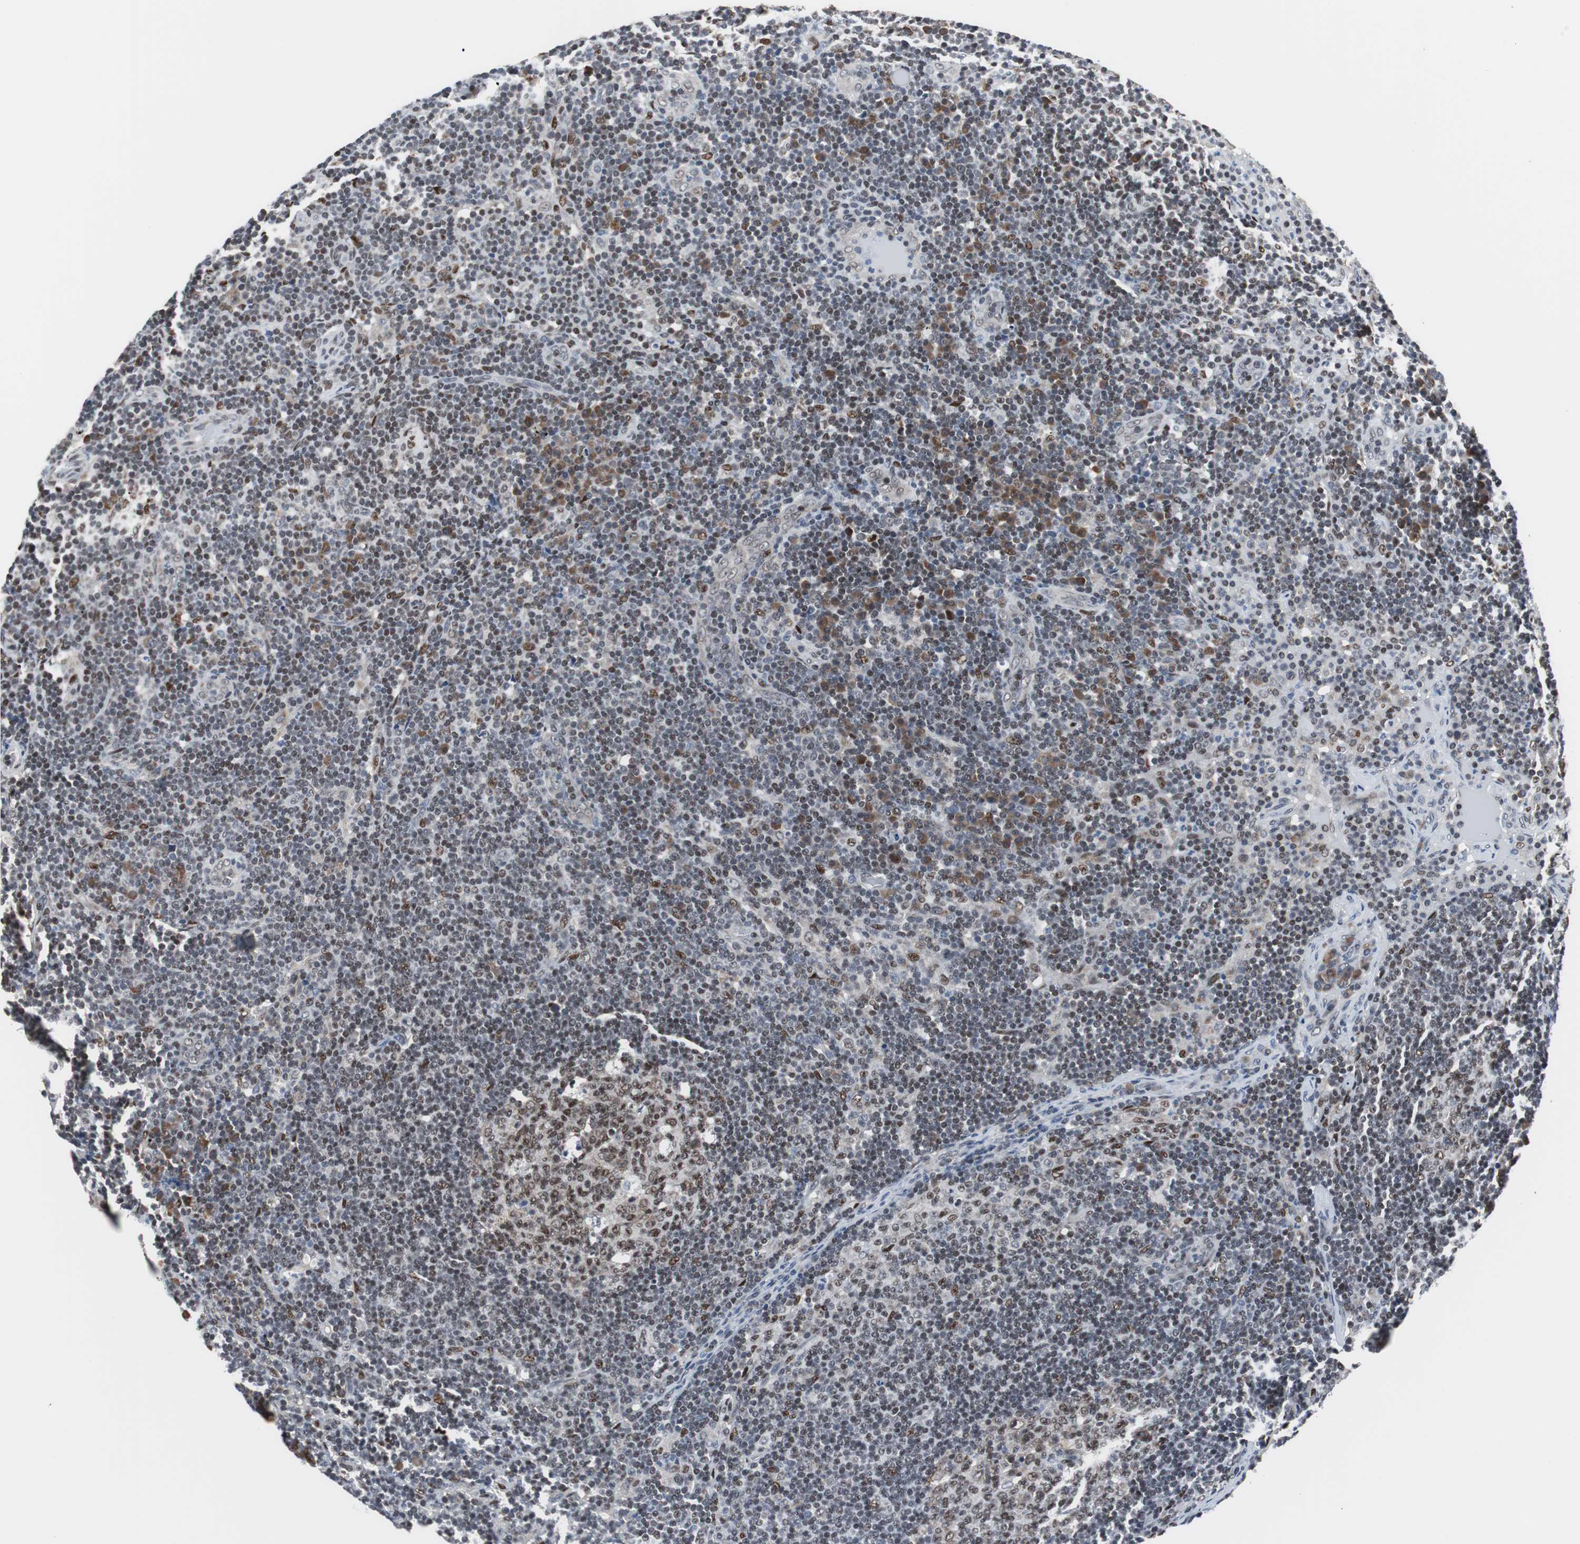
{"staining": {"intensity": "strong", "quantity": ">75%", "location": "nuclear"}, "tissue": "lymph node", "cell_type": "Germinal center cells", "image_type": "normal", "snomed": [{"axis": "morphology", "description": "Normal tissue, NOS"}, {"axis": "morphology", "description": "Squamous cell carcinoma, metastatic, NOS"}, {"axis": "topography", "description": "Lymph node"}], "caption": "Protein analysis of normal lymph node shows strong nuclear expression in approximately >75% of germinal center cells. (Brightfield microscopy of DAB IHC at high magnification).", "gene": "ZHX2", "patient": {"sex": "female", "age": 53}}